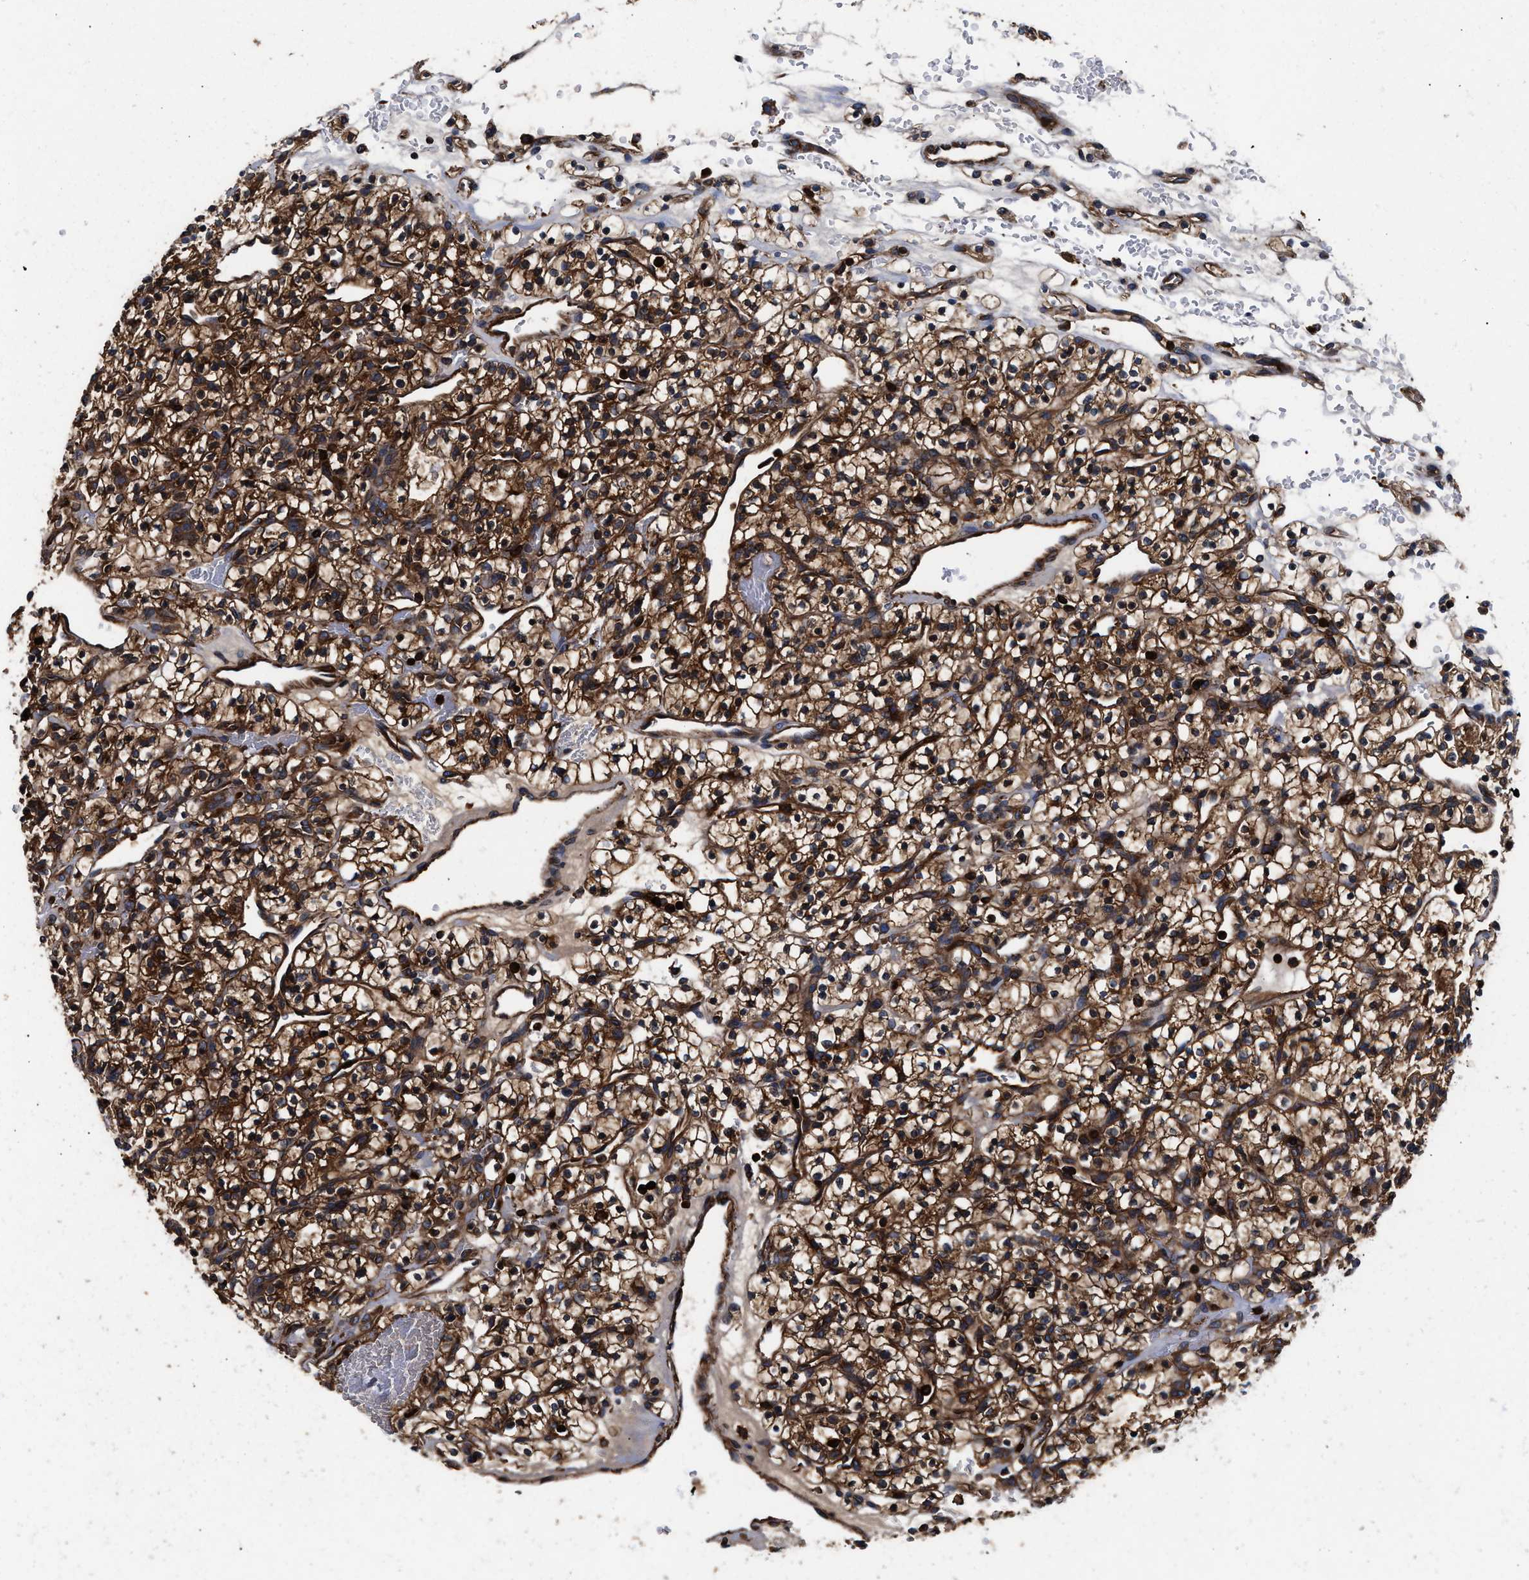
{"staining": {"intensity": "strong", "quantity": ">75%", "location": "cytoplasmic/membranous"}, "tissue": "renal cancer", "cell_type": "Tumor cells", "image_type": "cancer", "snomed": [{"axis": "morphology", "description": "Adenocarcinoma, NOS"}, {"axis": "topography", "description": "Kidney"}], "caption": "Renal cancer stained with a protein marker shows strong staining in tumor cells.", "gene": "KYAT1", "patient": {"sex": "female", "age": 57}}